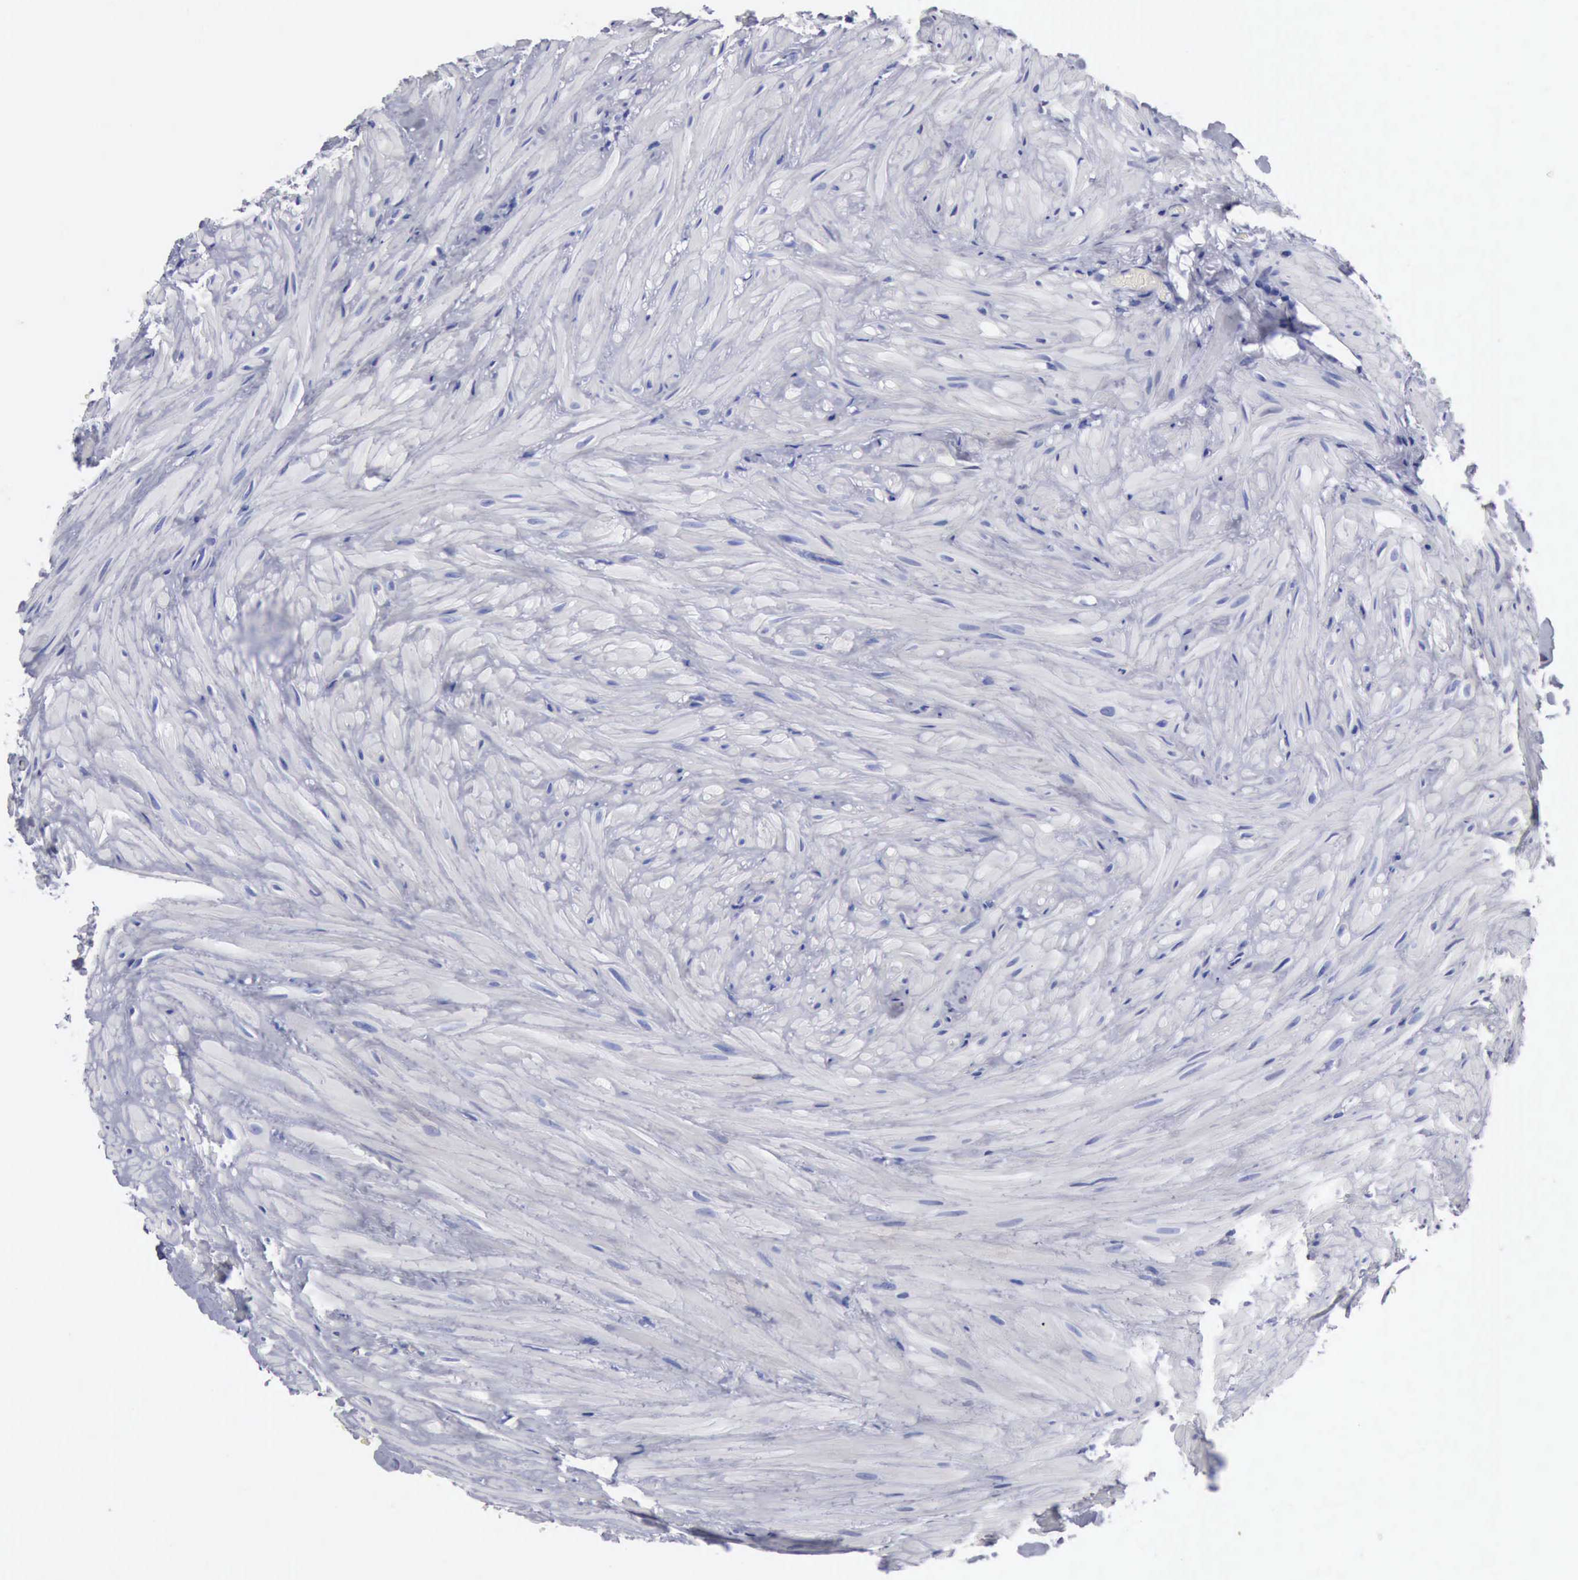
{"staining": {"intensity": "weak", "quantity": "<25%", "location": "cytoplasmic/membranous"}, "tissue": "seminal vesicle", "cell_type": "Glandular cells", "image_type": "normal", "snomed": [{"axis": "morphology", "description": "Normal tissue, NOS"}, {"axis": "topography", "description": "Seminal veicle"}], "caption": "Seminal vesicle stained for a protein using immunohistochemistry (IHC) displays no staining glandular cells.", "gene": "CYP19A1", "patient": {"sex": "male", "age": 69}}